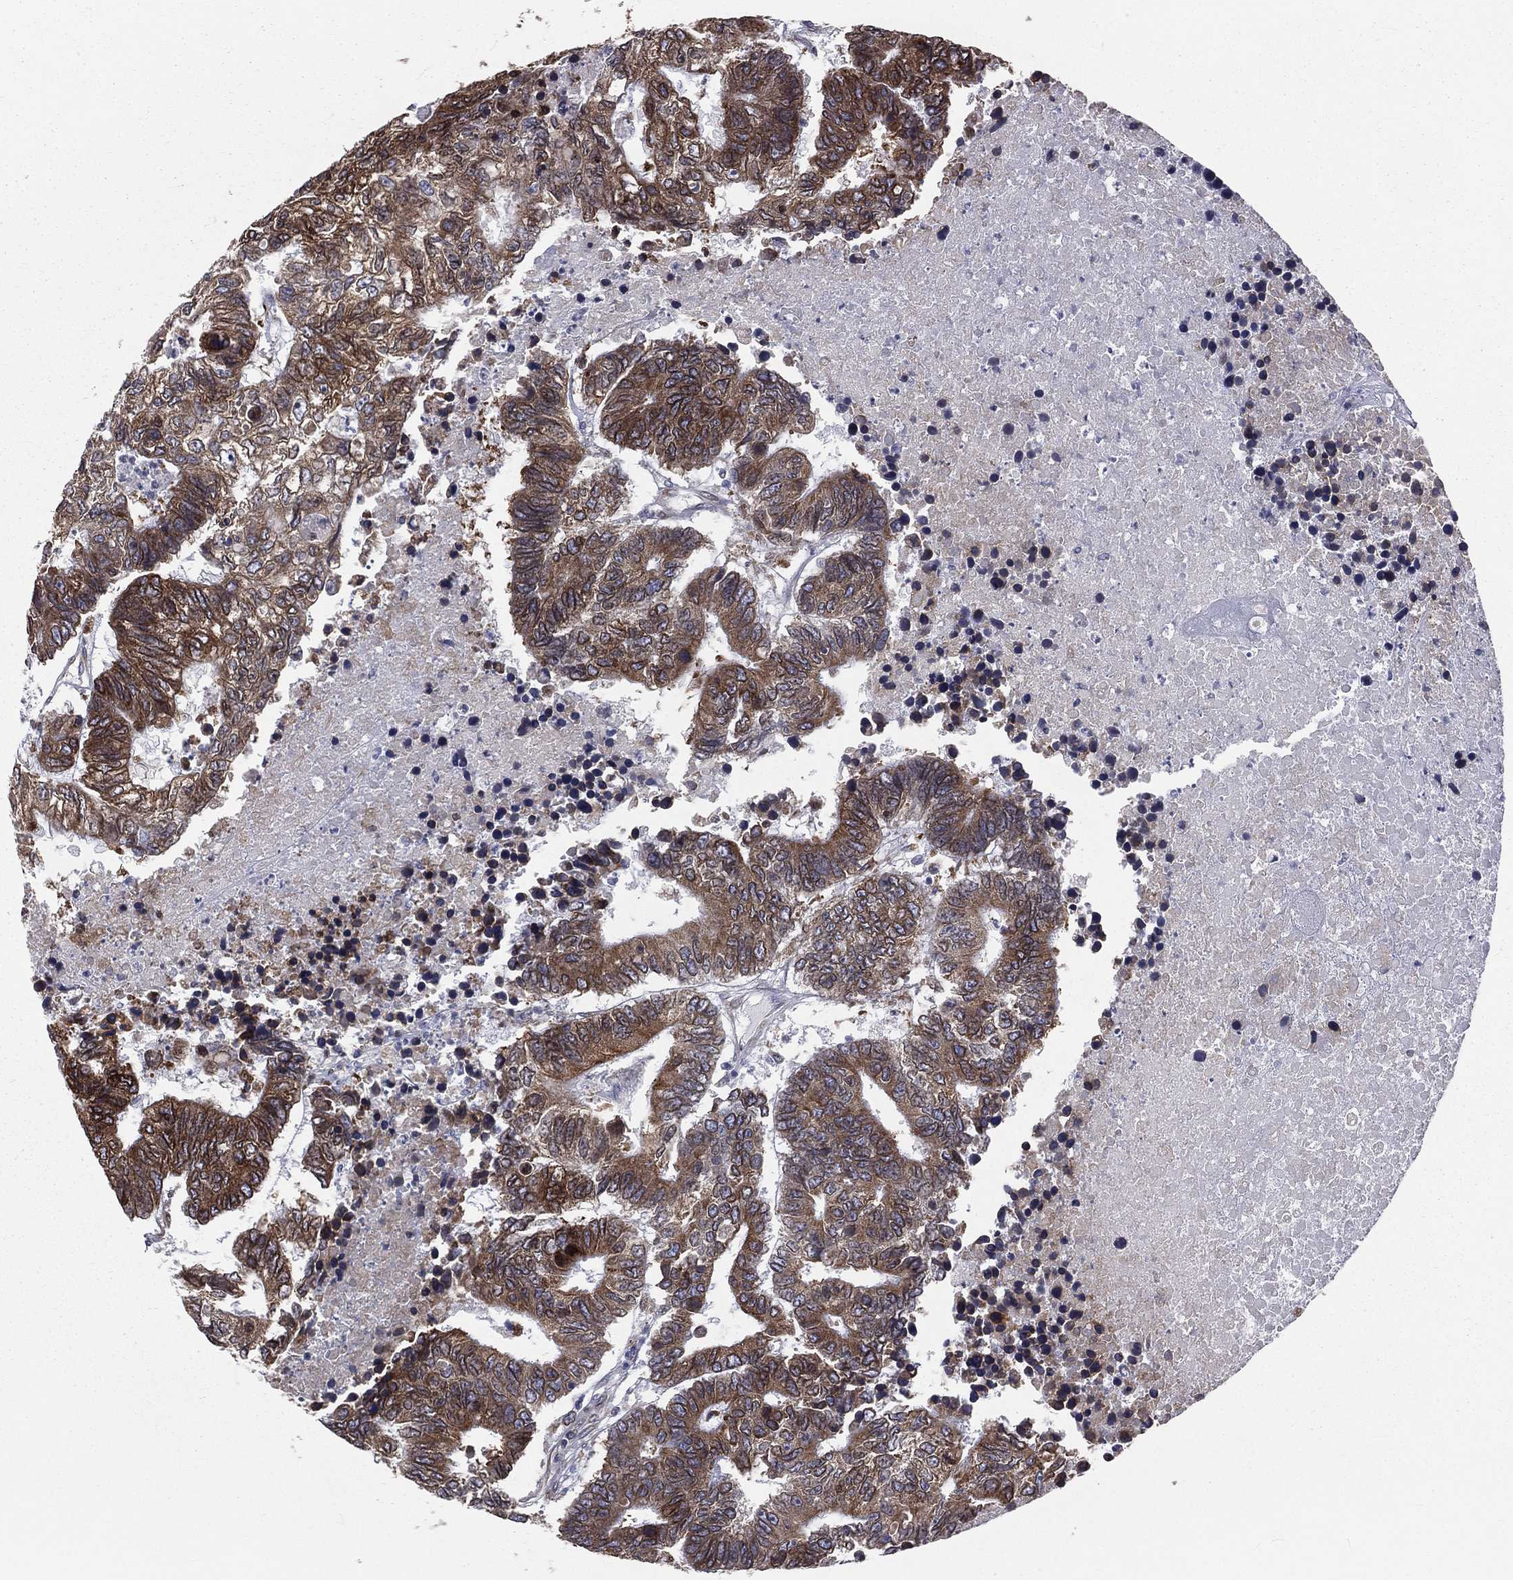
{"staining": {"intensity": "moderate", "quantity": ">75%", "location": "cytoplasmic/membranous"}, "tissue": "colorectal cancer", "cell_type": "Tumor cells", "image_type": "cancer", "snomed": [{"axis": "morphology", "description": "Adenocarcinoma, NOS"}, {"axis": "topography", "description": "Colon"}], "caption": "Tumor cells reveal medium levels of moderate cytoplasmic/membranous staining in about >75% of cells in adenocarcinoma (colorectal).", "gene": "PGRMC1", "patient": {"sex": "female", "age": 48}}